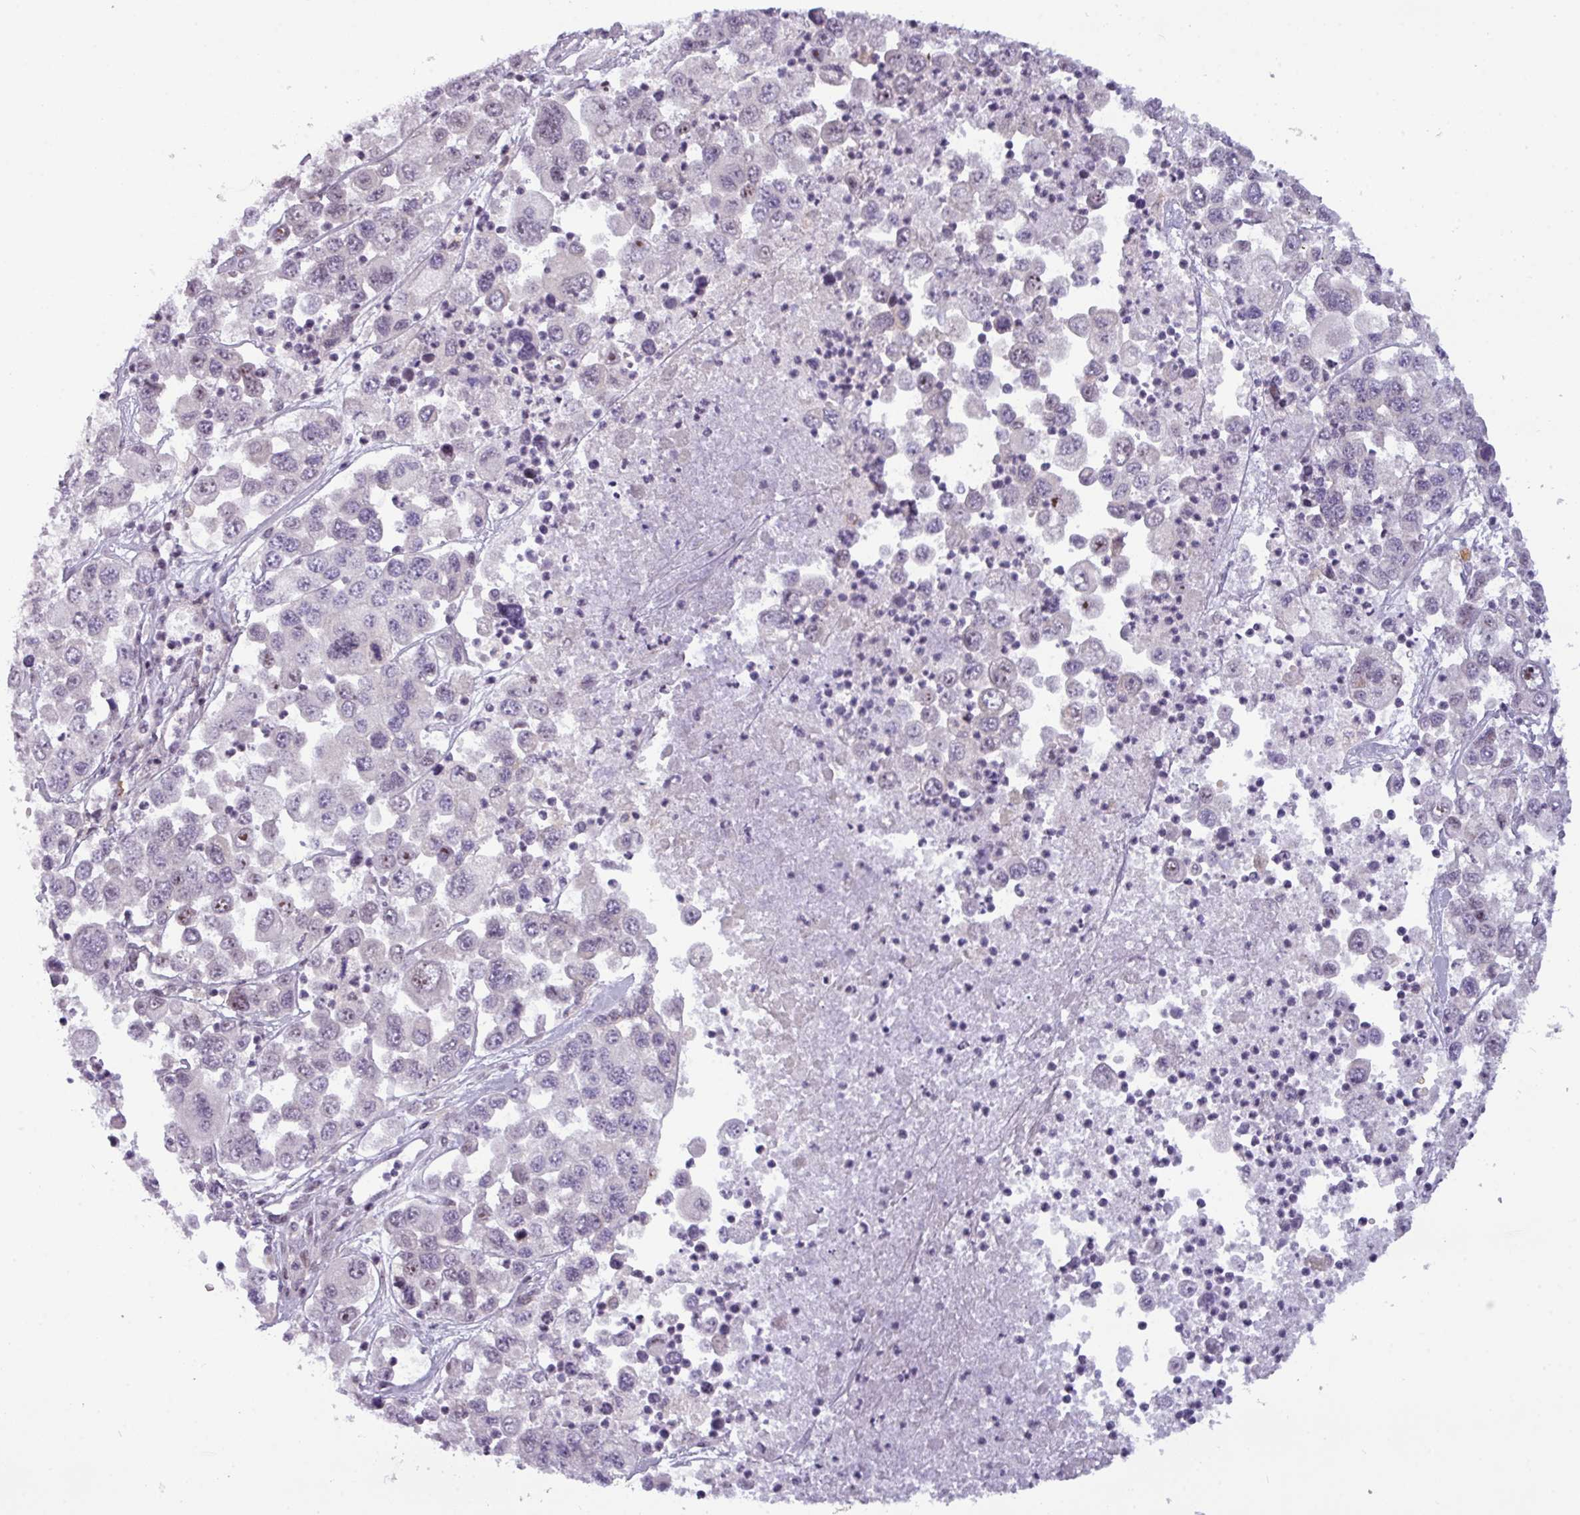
{"staining": {"intensity": "negative", "quantity": "none", "location": "none"}, "tissue": "melanoma", "cell_type": "Tumor cells", "image_type": "cancer", "snomed": [{"axis": "morphology", "description": "Malignant melanoma, Metastatic site"}, {"axis": "topography", "description": "Lymph node"}], "caption": "Immunohistochemistry (IHC) of melanoma demonstrates no expression in tumor cells. Nuclei are stained in blue.", "gene": "SLC66A2", "patient": {"sex": "female", "age": 54}}